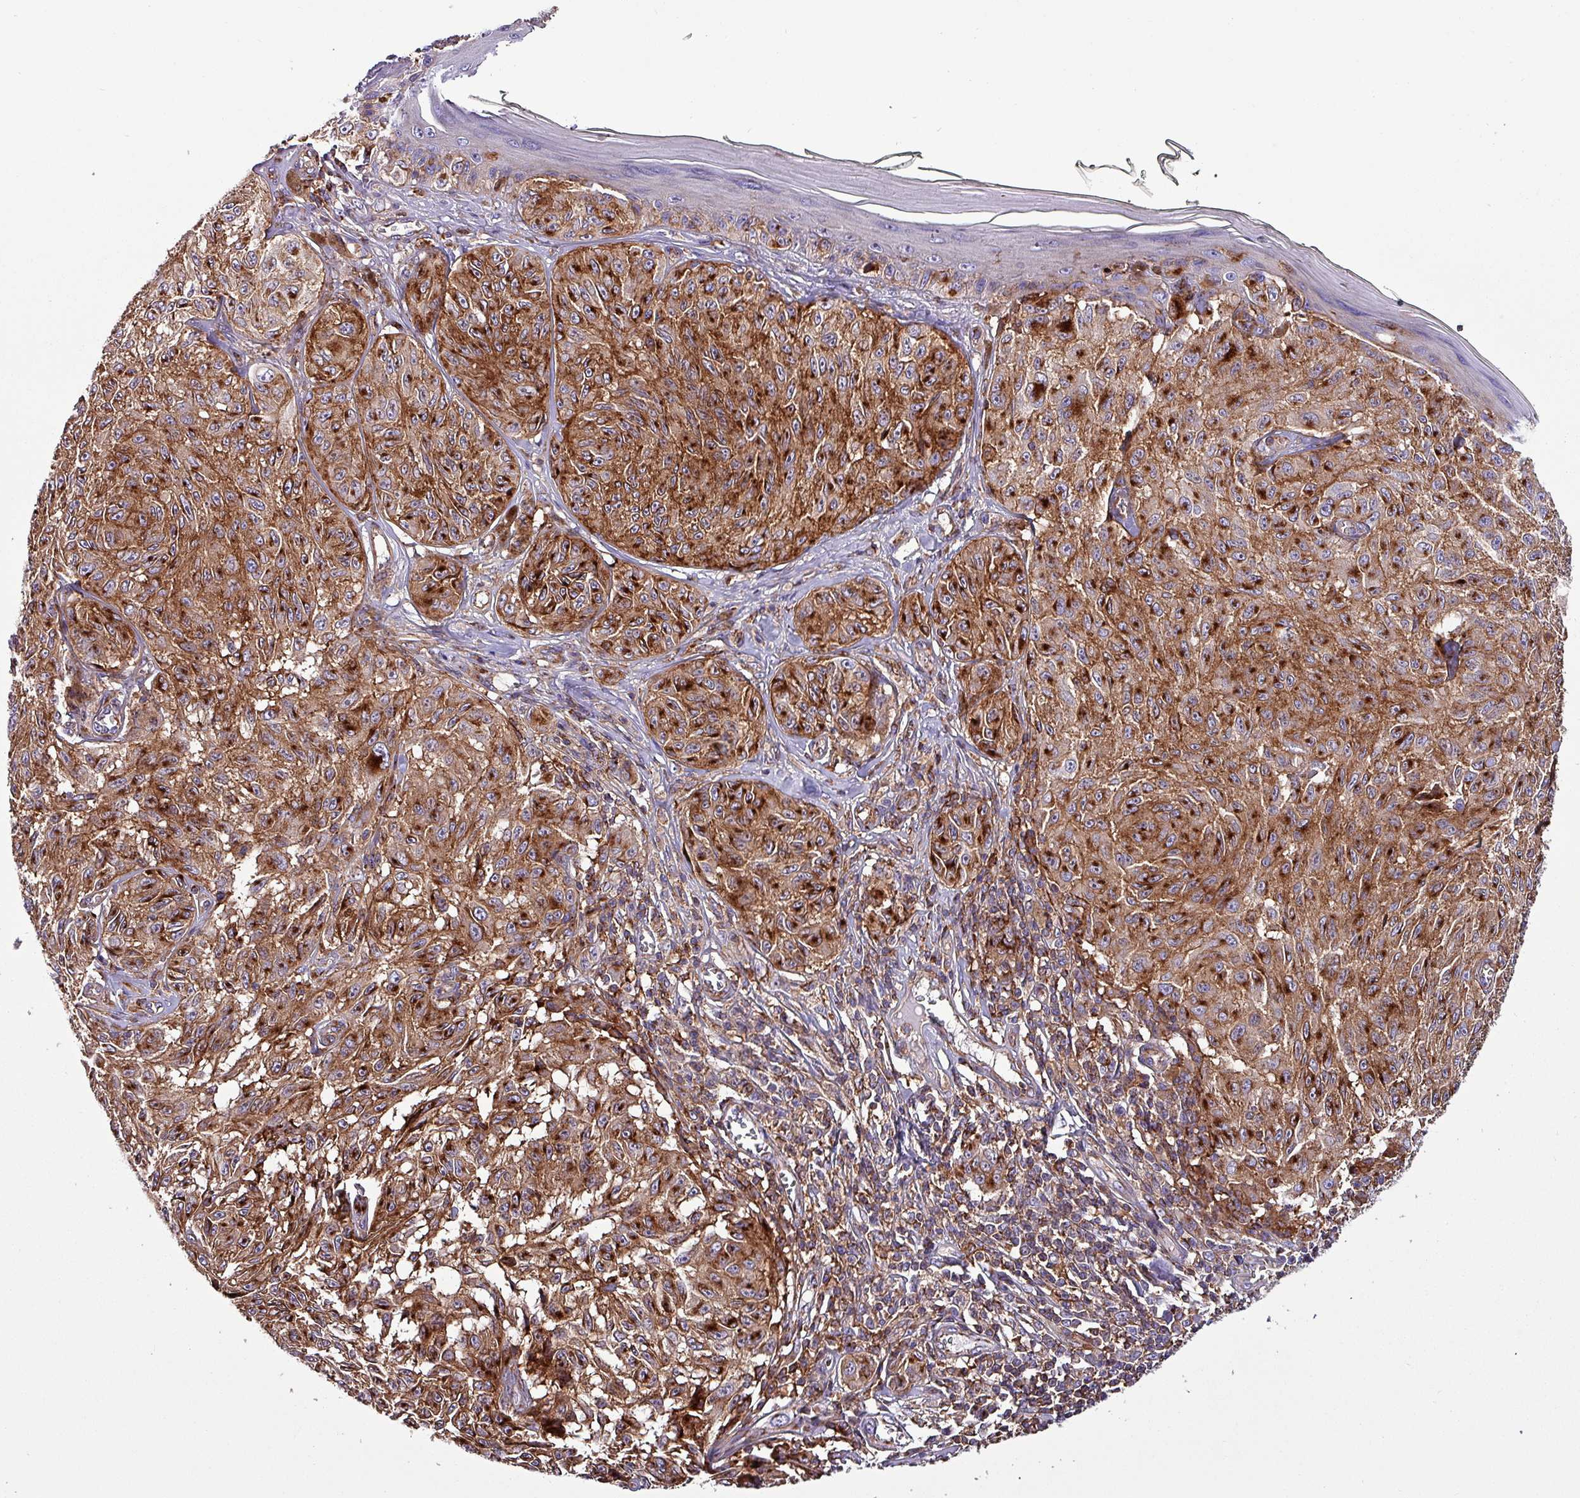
{"staining": {"intensity": "strong", "quantity": ">75%", "location": "cytoplasmic/membranous"}, "tissue": "melanoma", "cell_type": "Tumor cells", "image_type": "cancer", "snomed": [{"axis": "morphology", "description": "Malignant melanoma, NOS"}, {"axis": "topography", "description": "Skin"}], "caption": "Protein staining reveals strong cytoplasmic/membranous expression in about >75% of tumor cells in malignant melanoma.", "gene": "VAMP4", "patient": {"sex": "male", "age": 68}}